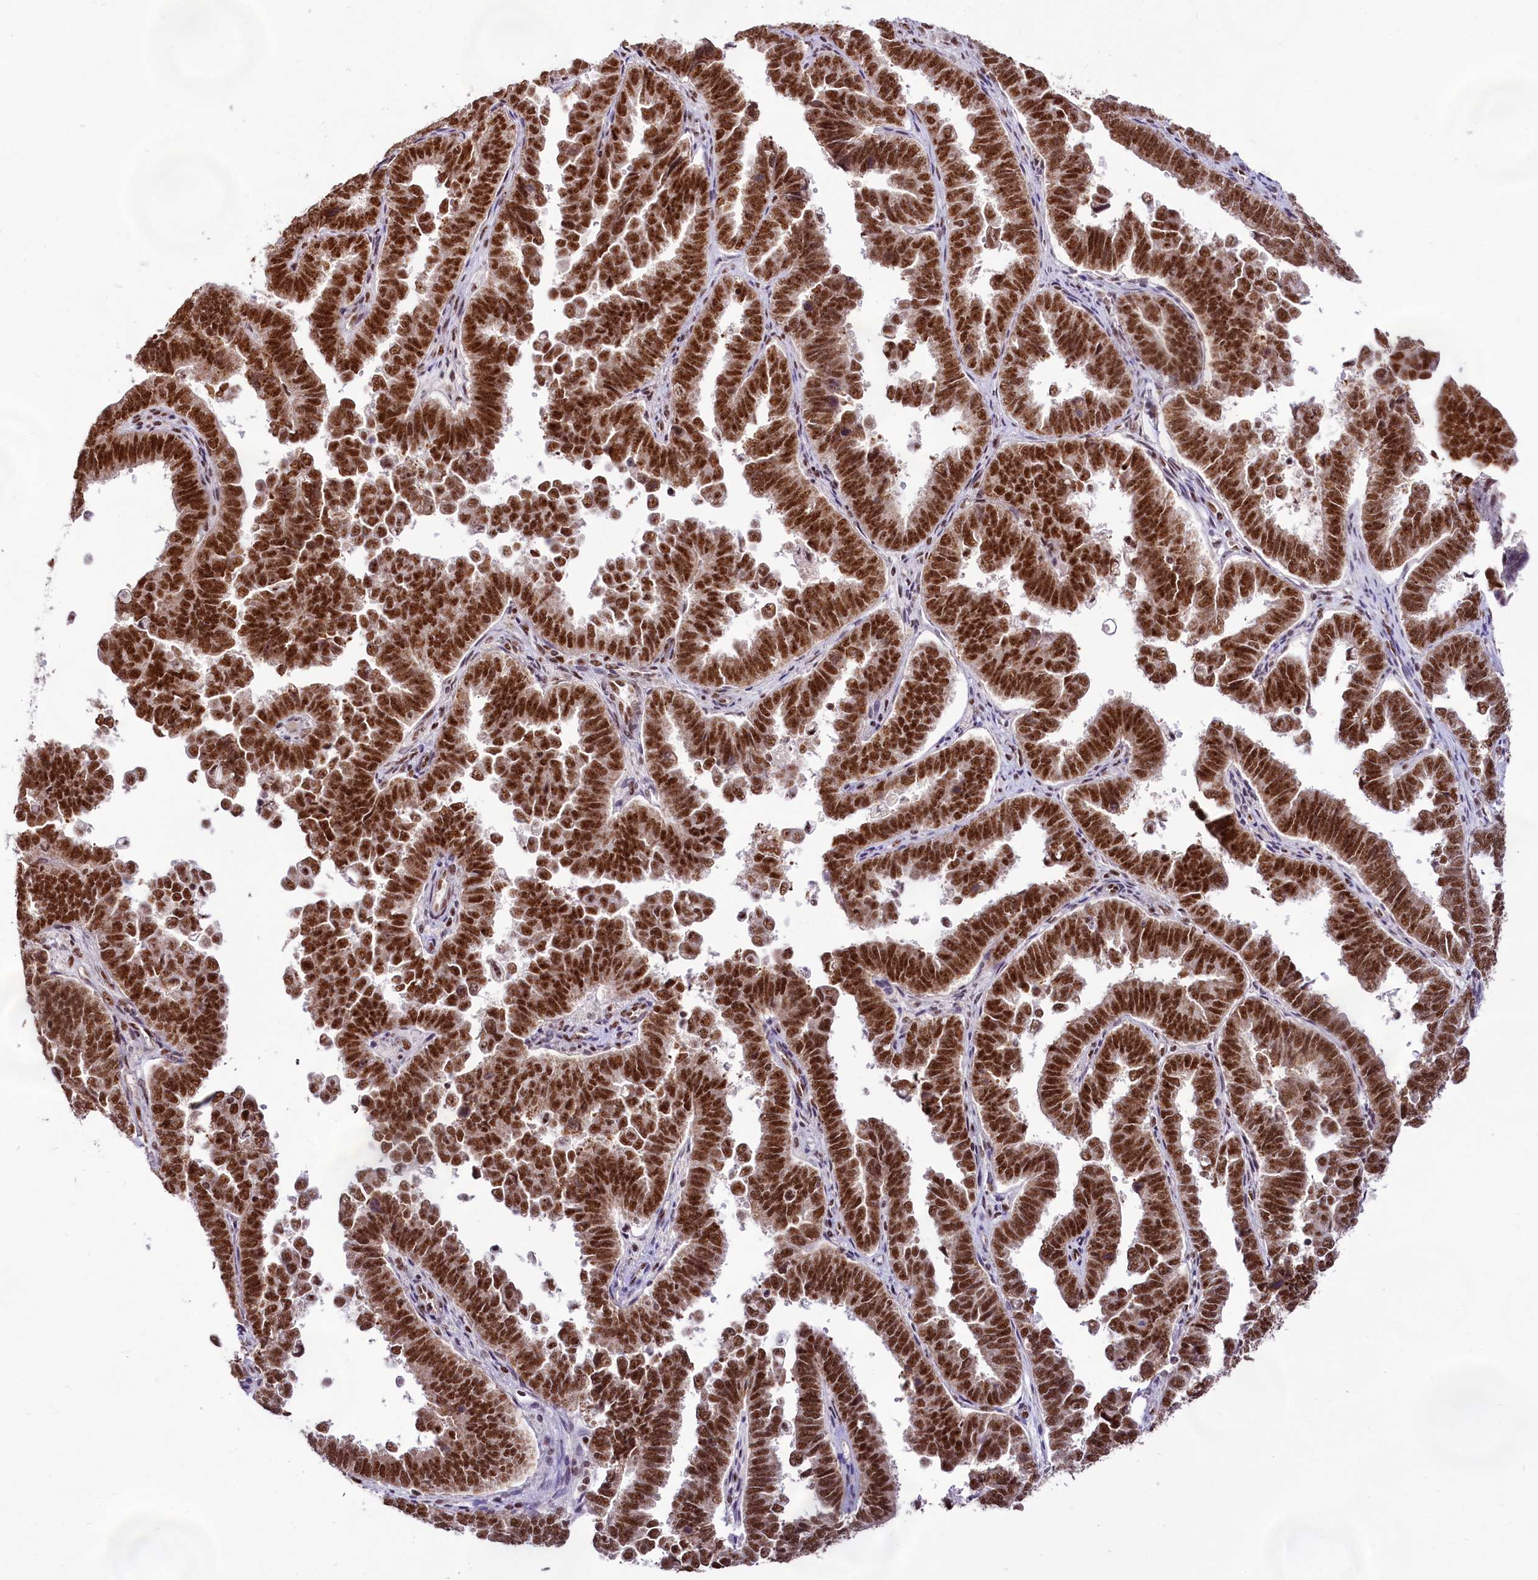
{"staining": {"intensity": "strong", "quantity": ">75%", "location": "nuclear"}, "tissue": "endometrial cancer", "cell_type": "Tumor cells", "image_type": "cancer", "snomed": [{"axis": "morphology", "description": "Adenocarcinoma, NOS"}, {"axis": "topography", "description": "Endometrium"}], "caption": "Adenocarcinoma (endometrial) stained for a protein exhibits strong nuclear positivity in tumor cells.", "gene": "HIRA", "patient": {"sex": "female", "age": 75}}